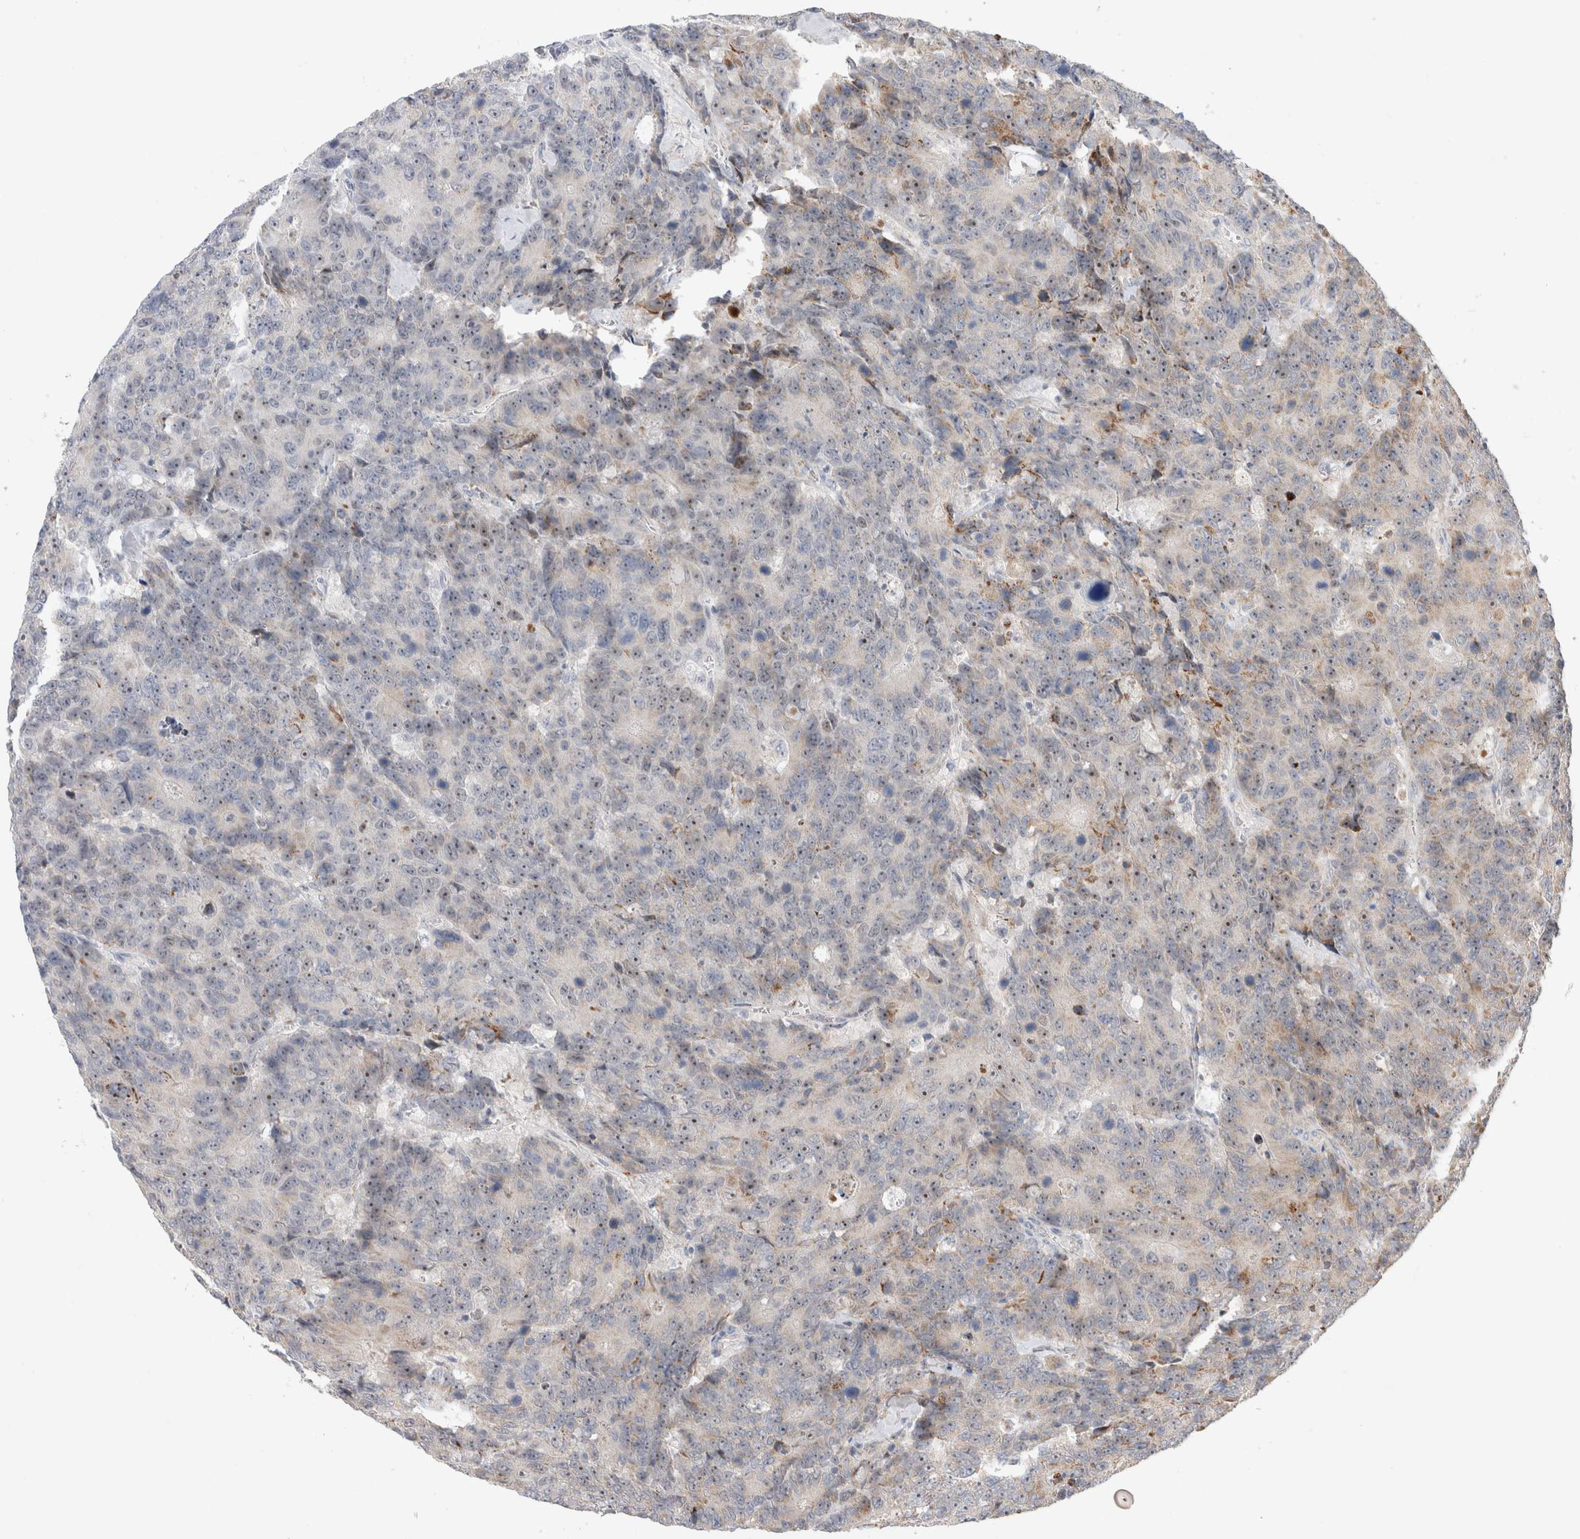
{"staining": {"intensity": "moderate", "quantity": "<25%", "location": "cytoplasmic/membranous,nuclear"}, "tissue": "colorectal cancer", "cell_type": "Tumor cells", "image_type": "cancer", "snomed": [{"axis": "morphology", "description": "Adenocarcinoma, NOS"}, {"axis": "topography", "description": "Colon"}], "caption": "Immunohistochemical staining of human adenocarcinoma (colorectal) shows moderate cytoplasmic/membranous and nuclear protein positivity in about <25% of tumor cells. (Stains: DAB in brown, nuclei in blue, Microscopy: brightfield microscopy at high magnification).", "gene": "CHADL", "patient": {"sex": "female", "age": 86}}